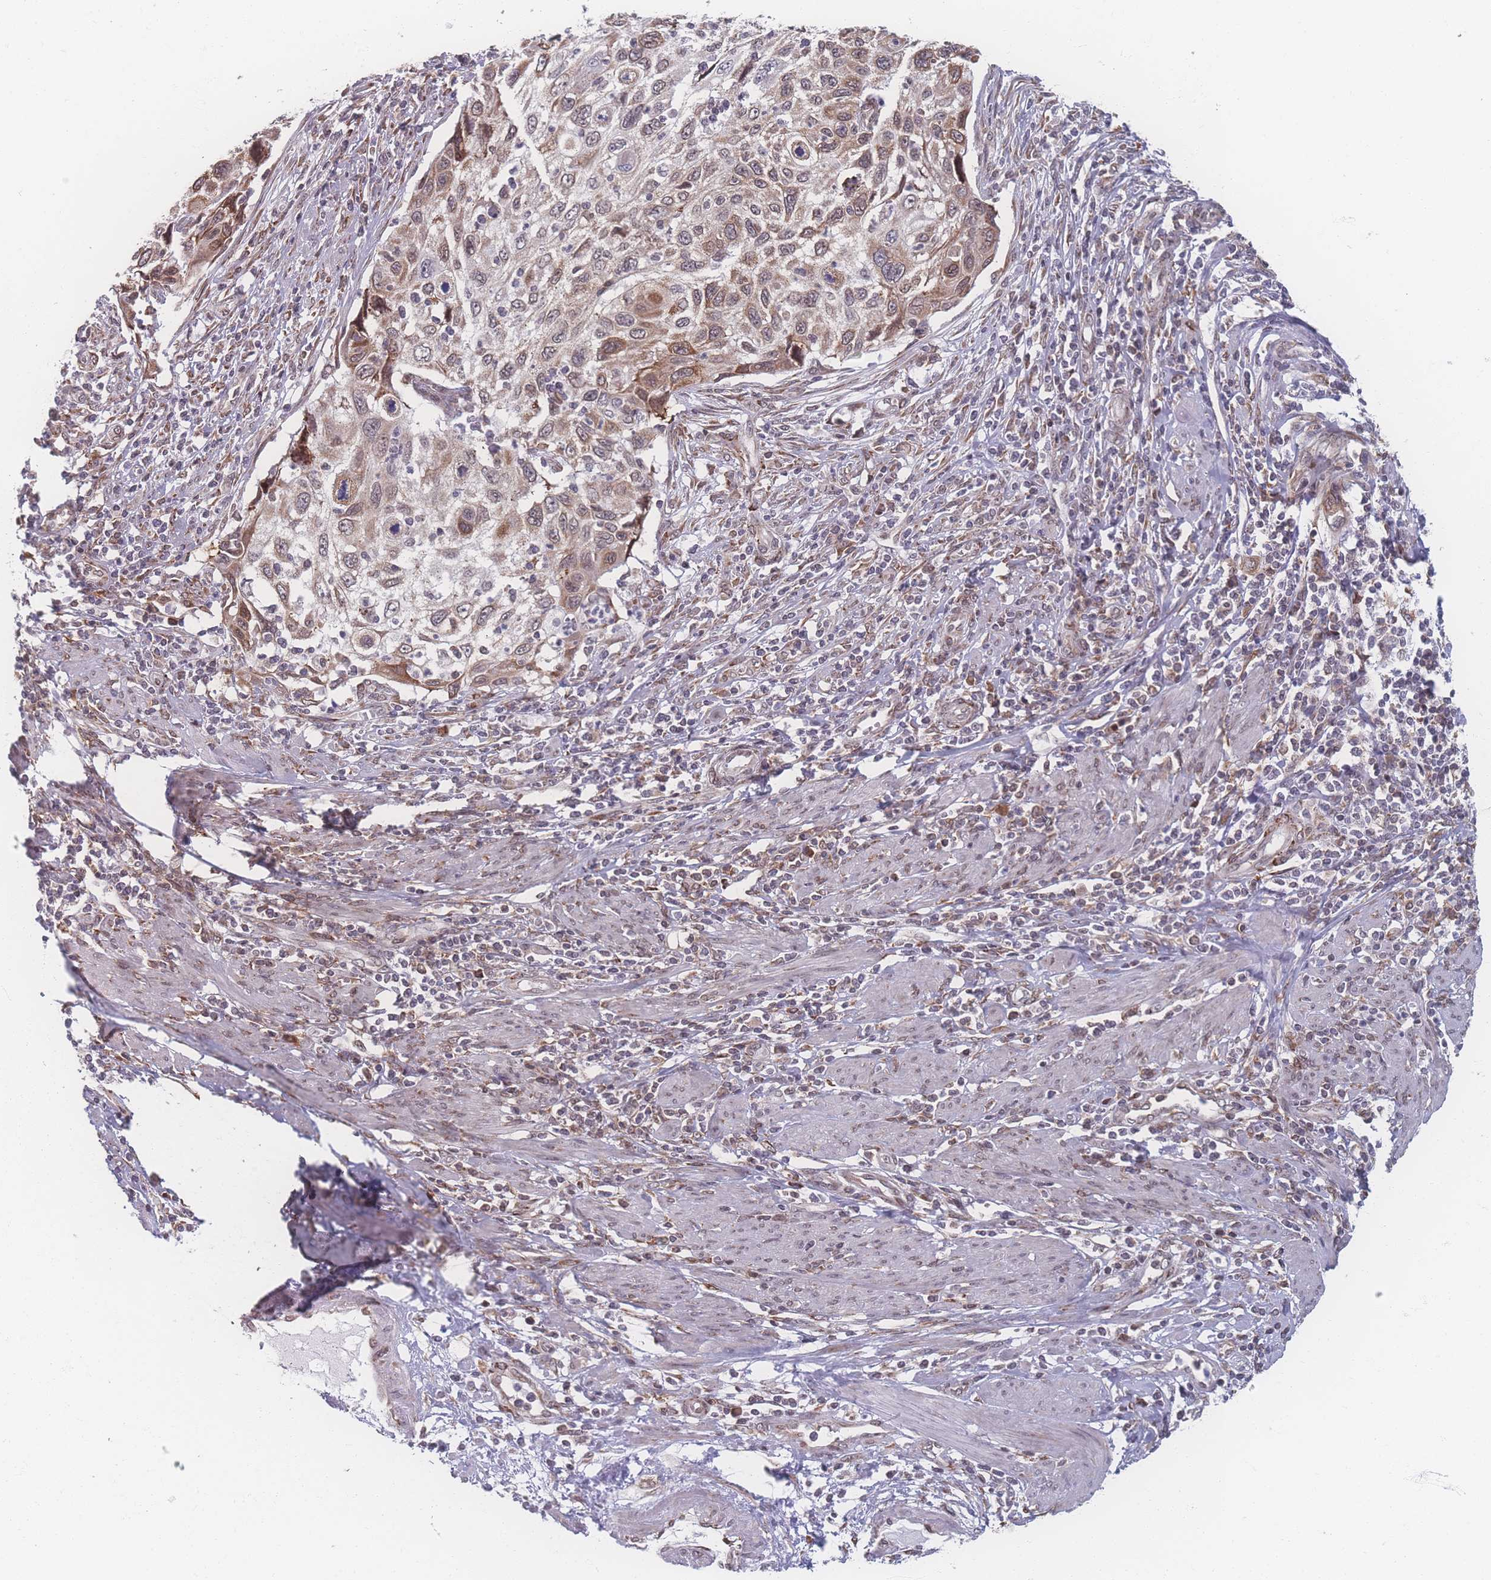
{"staining": {"intensity": "moderate", "quantity": "<25%", "location": "cytoplasmic/membranous"}, "tissue": "cervical cancer", "cell_type": "Tumor cells", "image_type": "cancer", "snomed": [{"axis": "morphology", "description": "Squamous cell carcinoma, NOS"}, {"axis": "topography", "description": "Cervix"}], "caption": "Brown immunohistochemical staining in squamous cell carcinoma (cervical) reveals moderate cytoplasmic/membranous staining in about <25% of tumor cells. (DAB IHC, brown staining for protein, blue staining for nuclei).", "gene": "ZC3H13", "patient": {"sex": "female", "age": 70}}